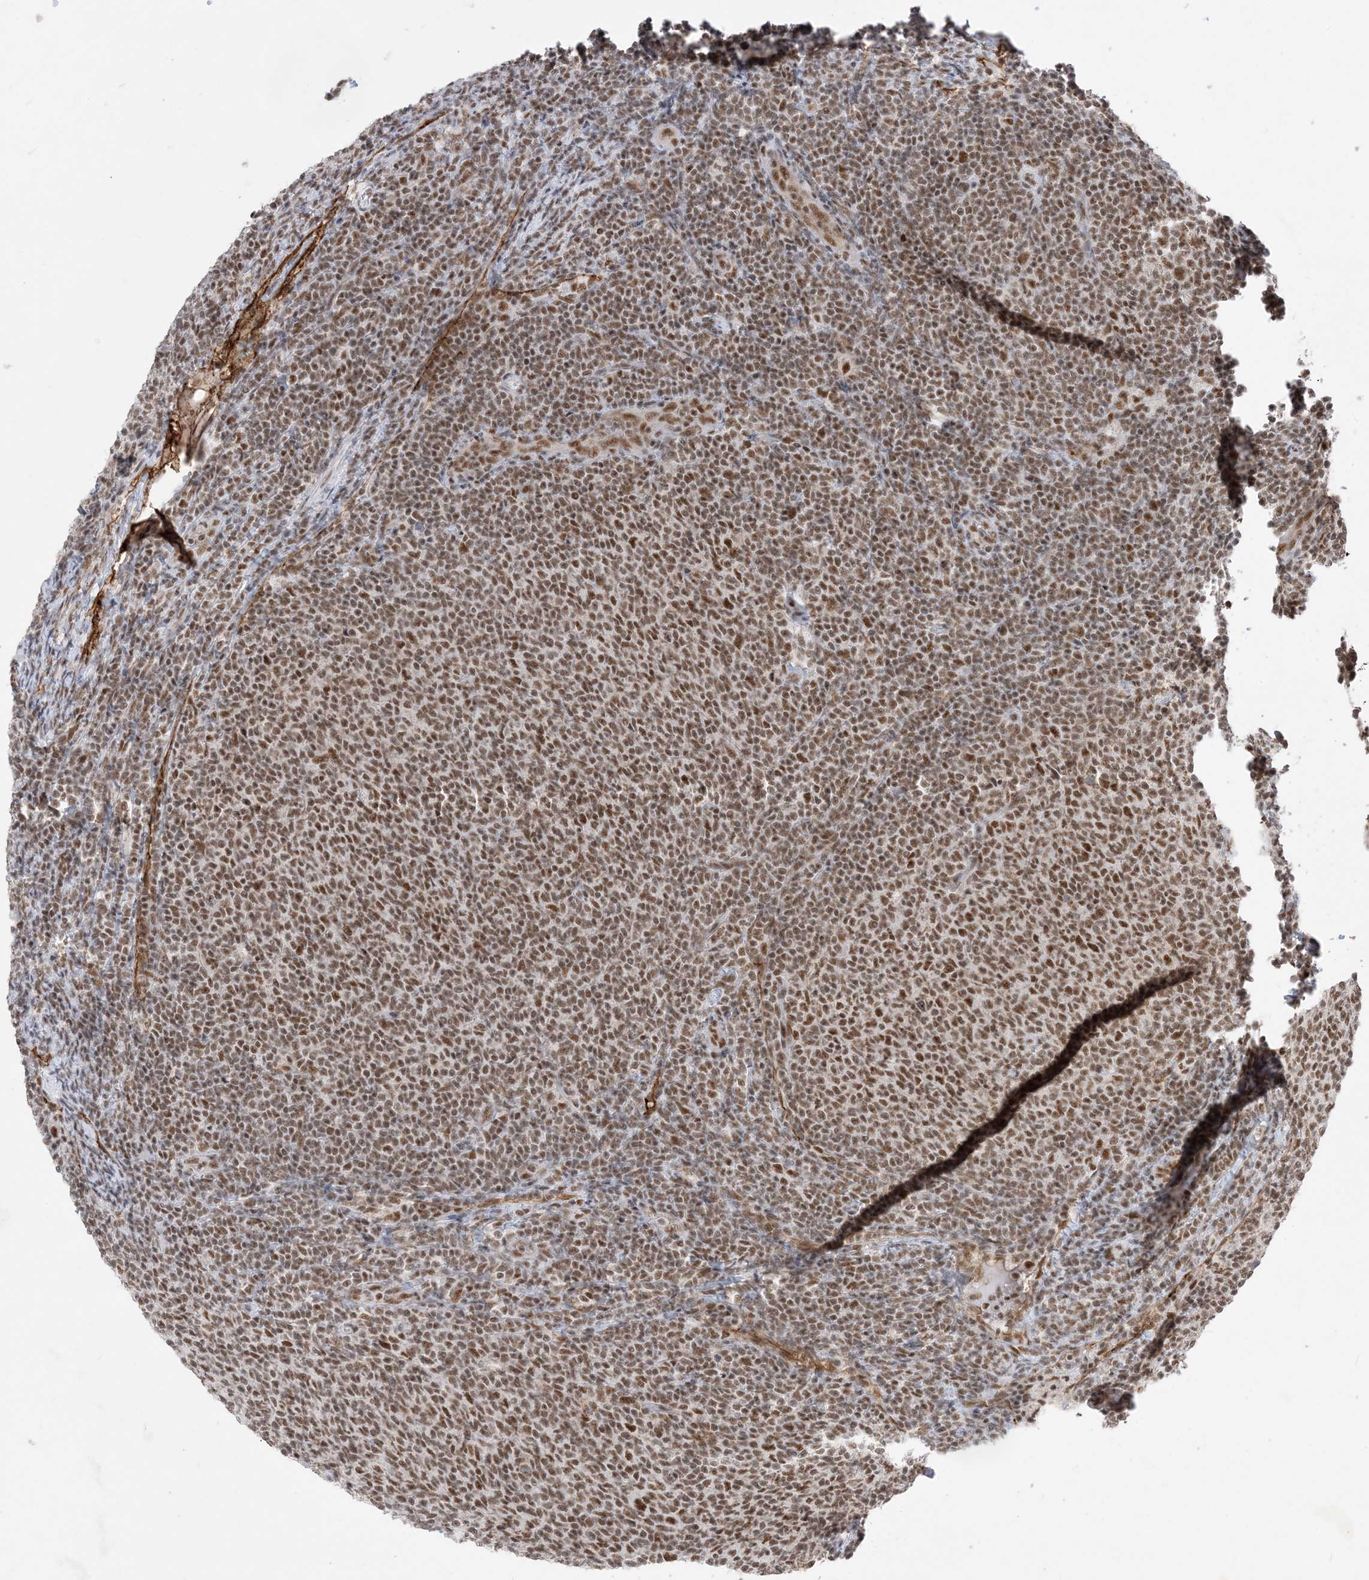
{"staining": {"intensity": "moderate", "quantity": ">75%", "location": "nuclear"}, "tissue": "lymphoma", "cell_type": "Tumor cells", "image_type": "cancer", "snomed": [{"axis": "morphology", "description": "Malignant lymphoma, non-Hodgkin's type, Low grade"}, {"axis": "topography", "description": "Lymph node"}], "caption": "Protein expression analysis of human malignant lymphoma, non-Hodgkin's type (low-grade) reveals moderate nuclear staining in about >75% of tumor cells.", "gene": "SF3A3", "patient": {"sex": "male", "age": 66}}